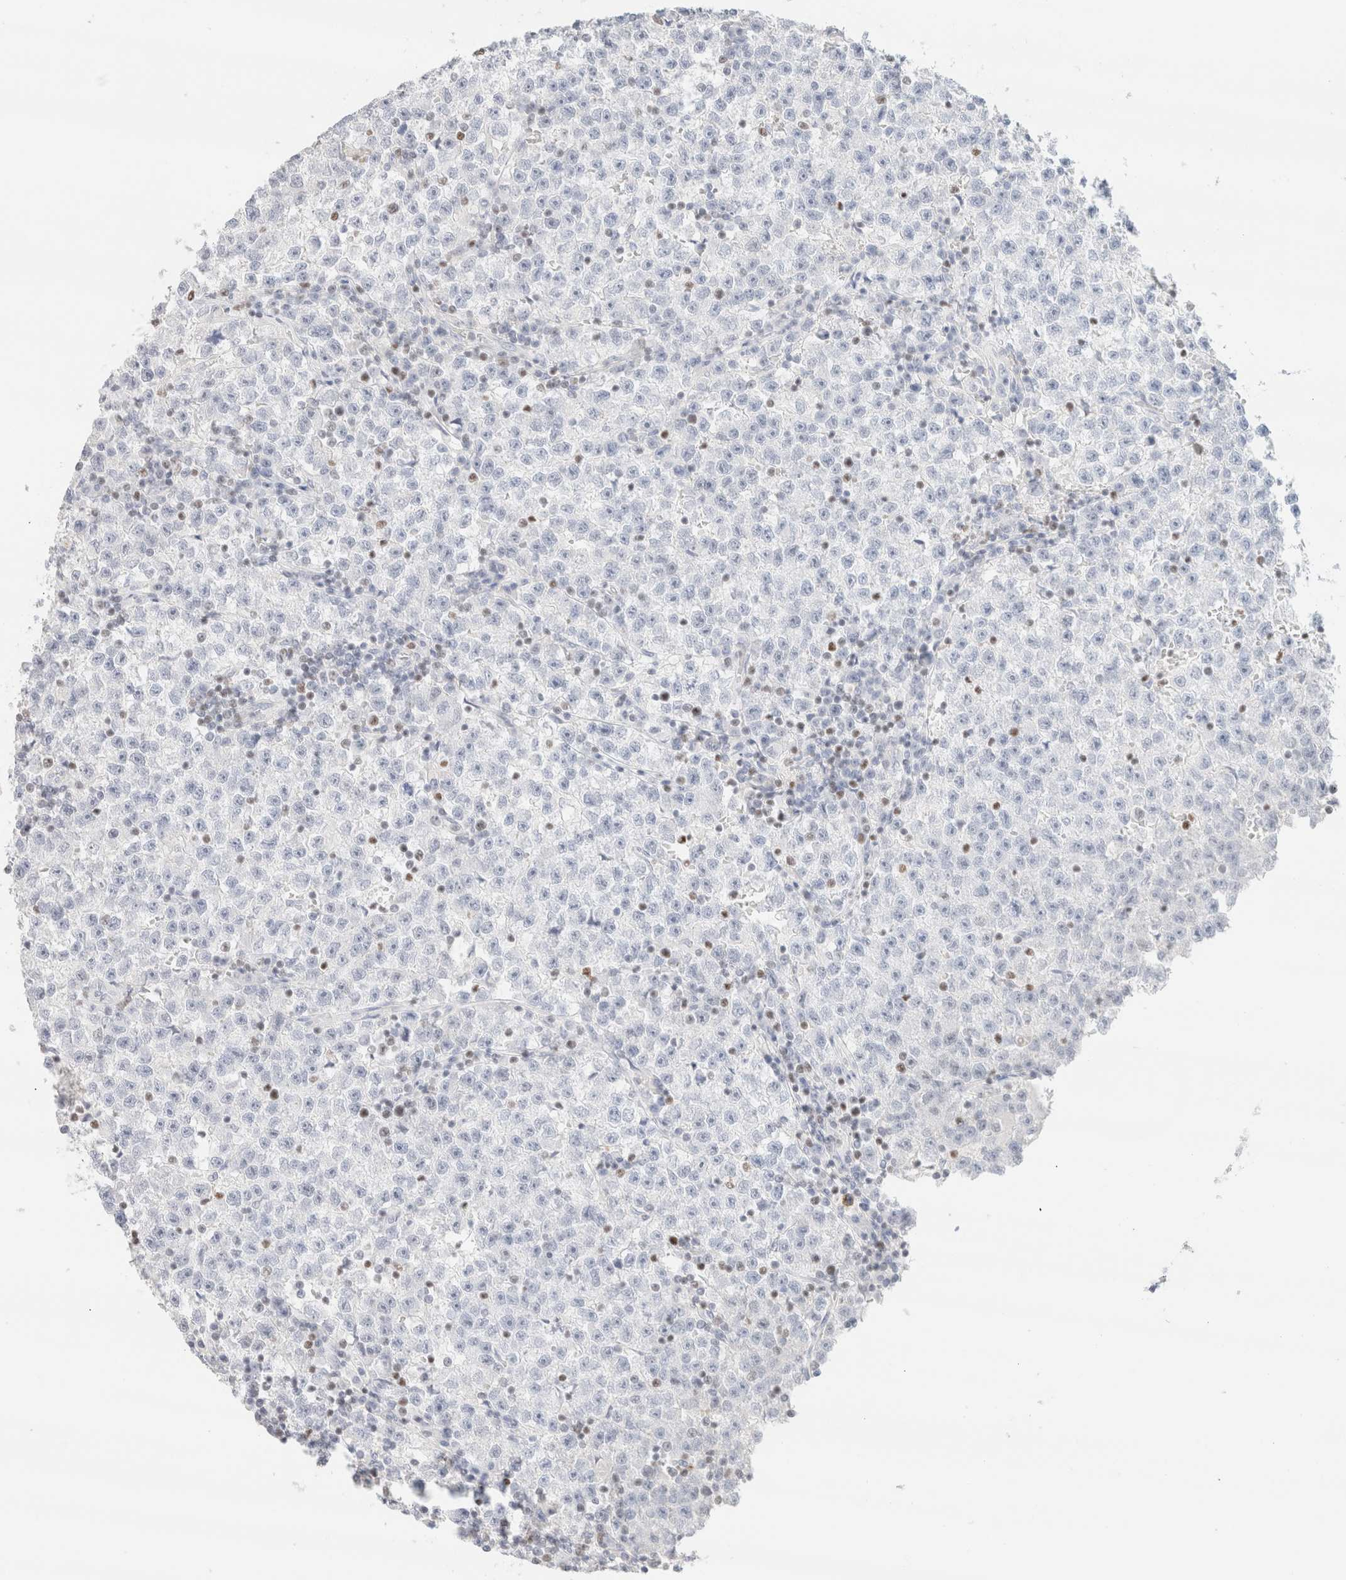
{"staining": {"intensity": "negative", "quantity": "none", "location": "none"}, "tissue": "testis cancer", "cell_type": "Tumor cells", "image_type": "cancer", "snomed": [{"axis": "morphology", "description": "Seminoma, NOS"}, {"axis": "topography", "description": "Testis"}], "caption": "The immunohistochemistry (IHC) photomicrograph has no significant staining in tumor cells of testis cancer (seminoma) tissue.", "gene": "IKZF3", "patient": {"sex": "male", "age": 22}}